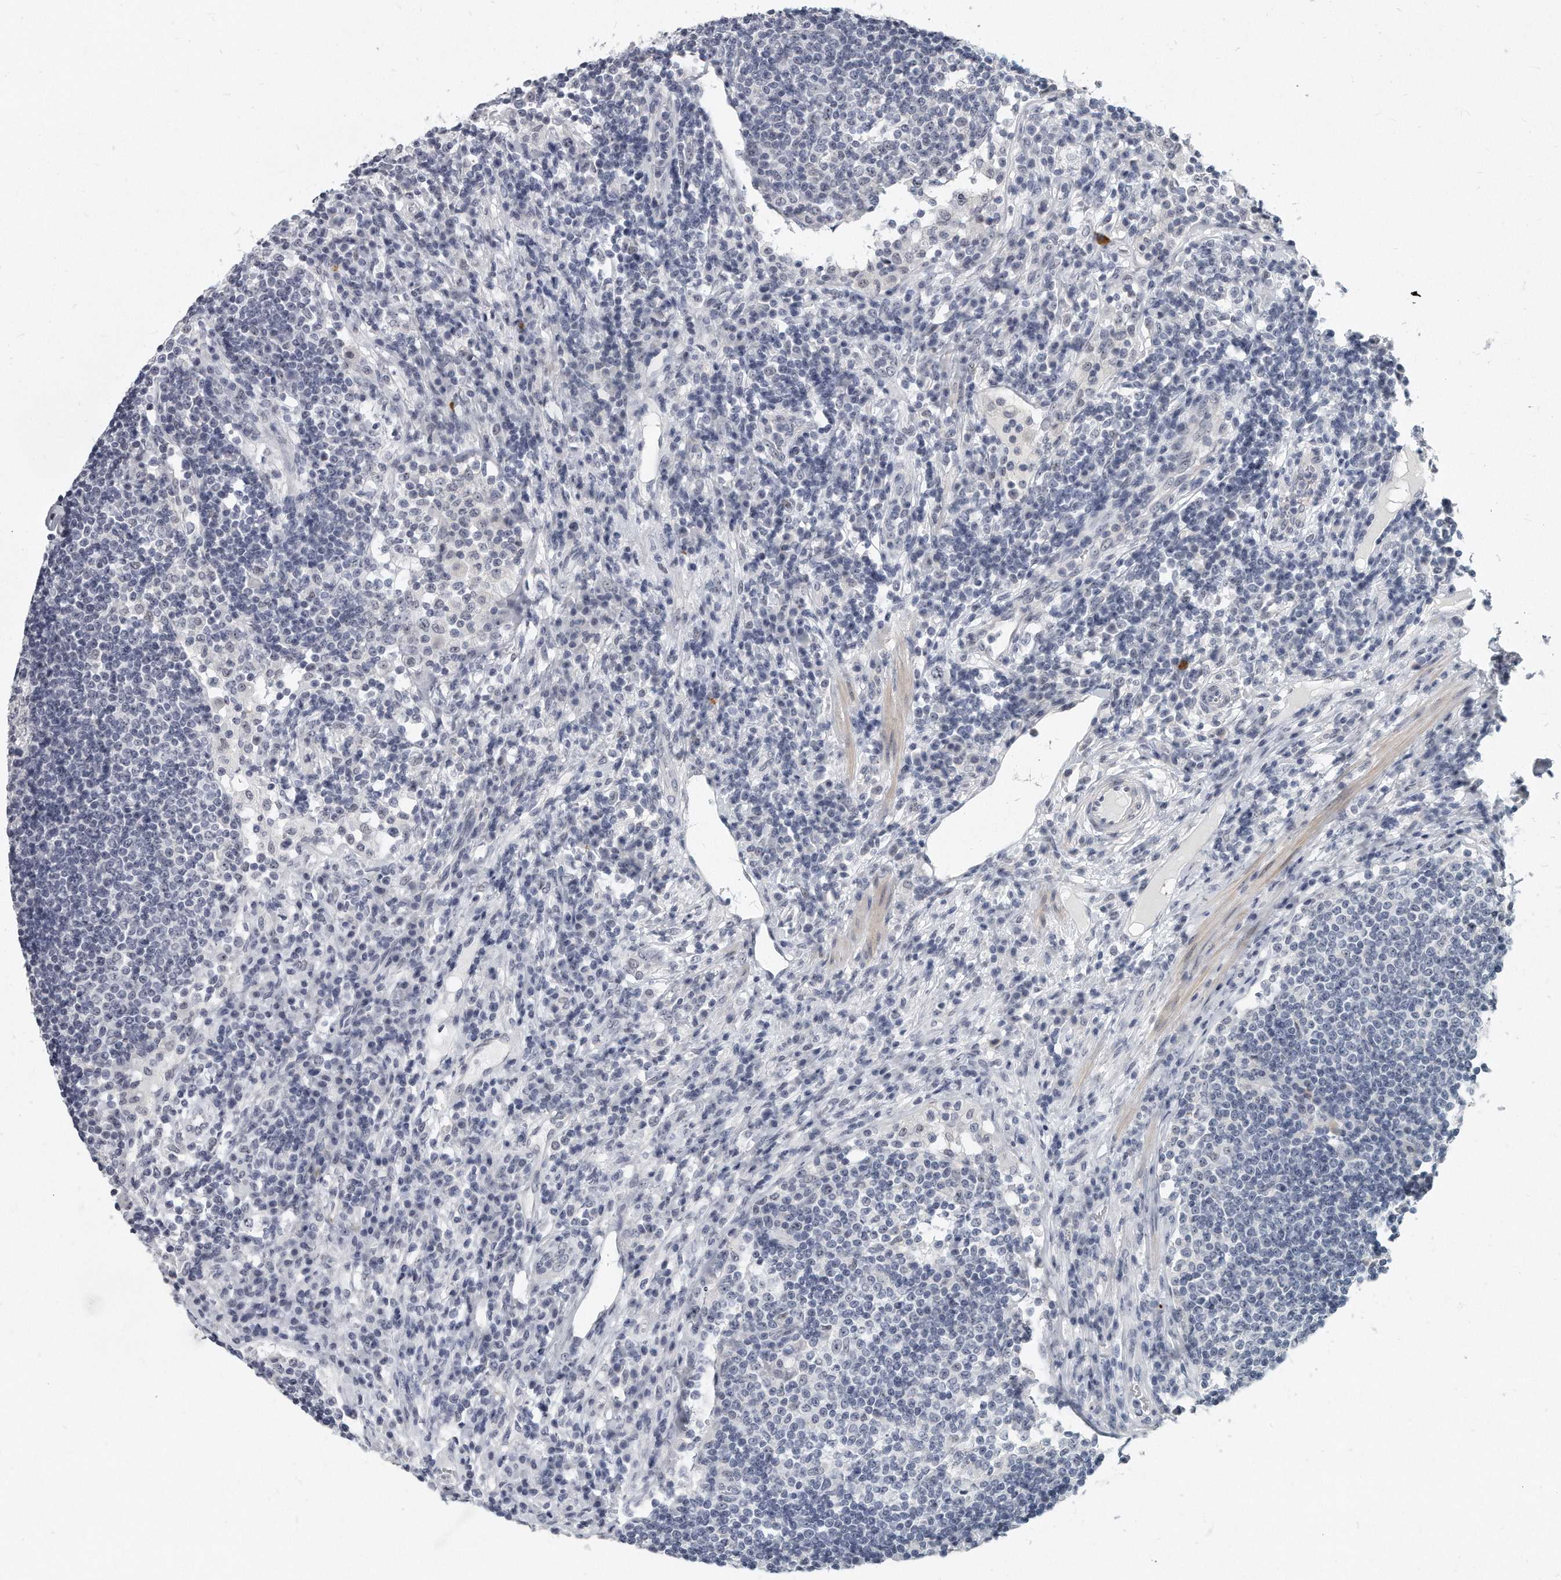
{"staining": {"intensity": "negative", "quantity": "none", "location": "none"}, "tissue": "lymph node", "cell_type": "Germinal center cells", "image_type": "normal", "snomed": [{"axis": "morphology", "description": "Normal tissue, NOS"}, {"axis": "topography", "description": "Lymph node"}], "caption": "Human lymph node stained for a protein using immunohistochemistry demonstrates no staining in germinal center cells.", "gene": "TFCP2L1", "patient": {"sex": "female", "age": 53}}